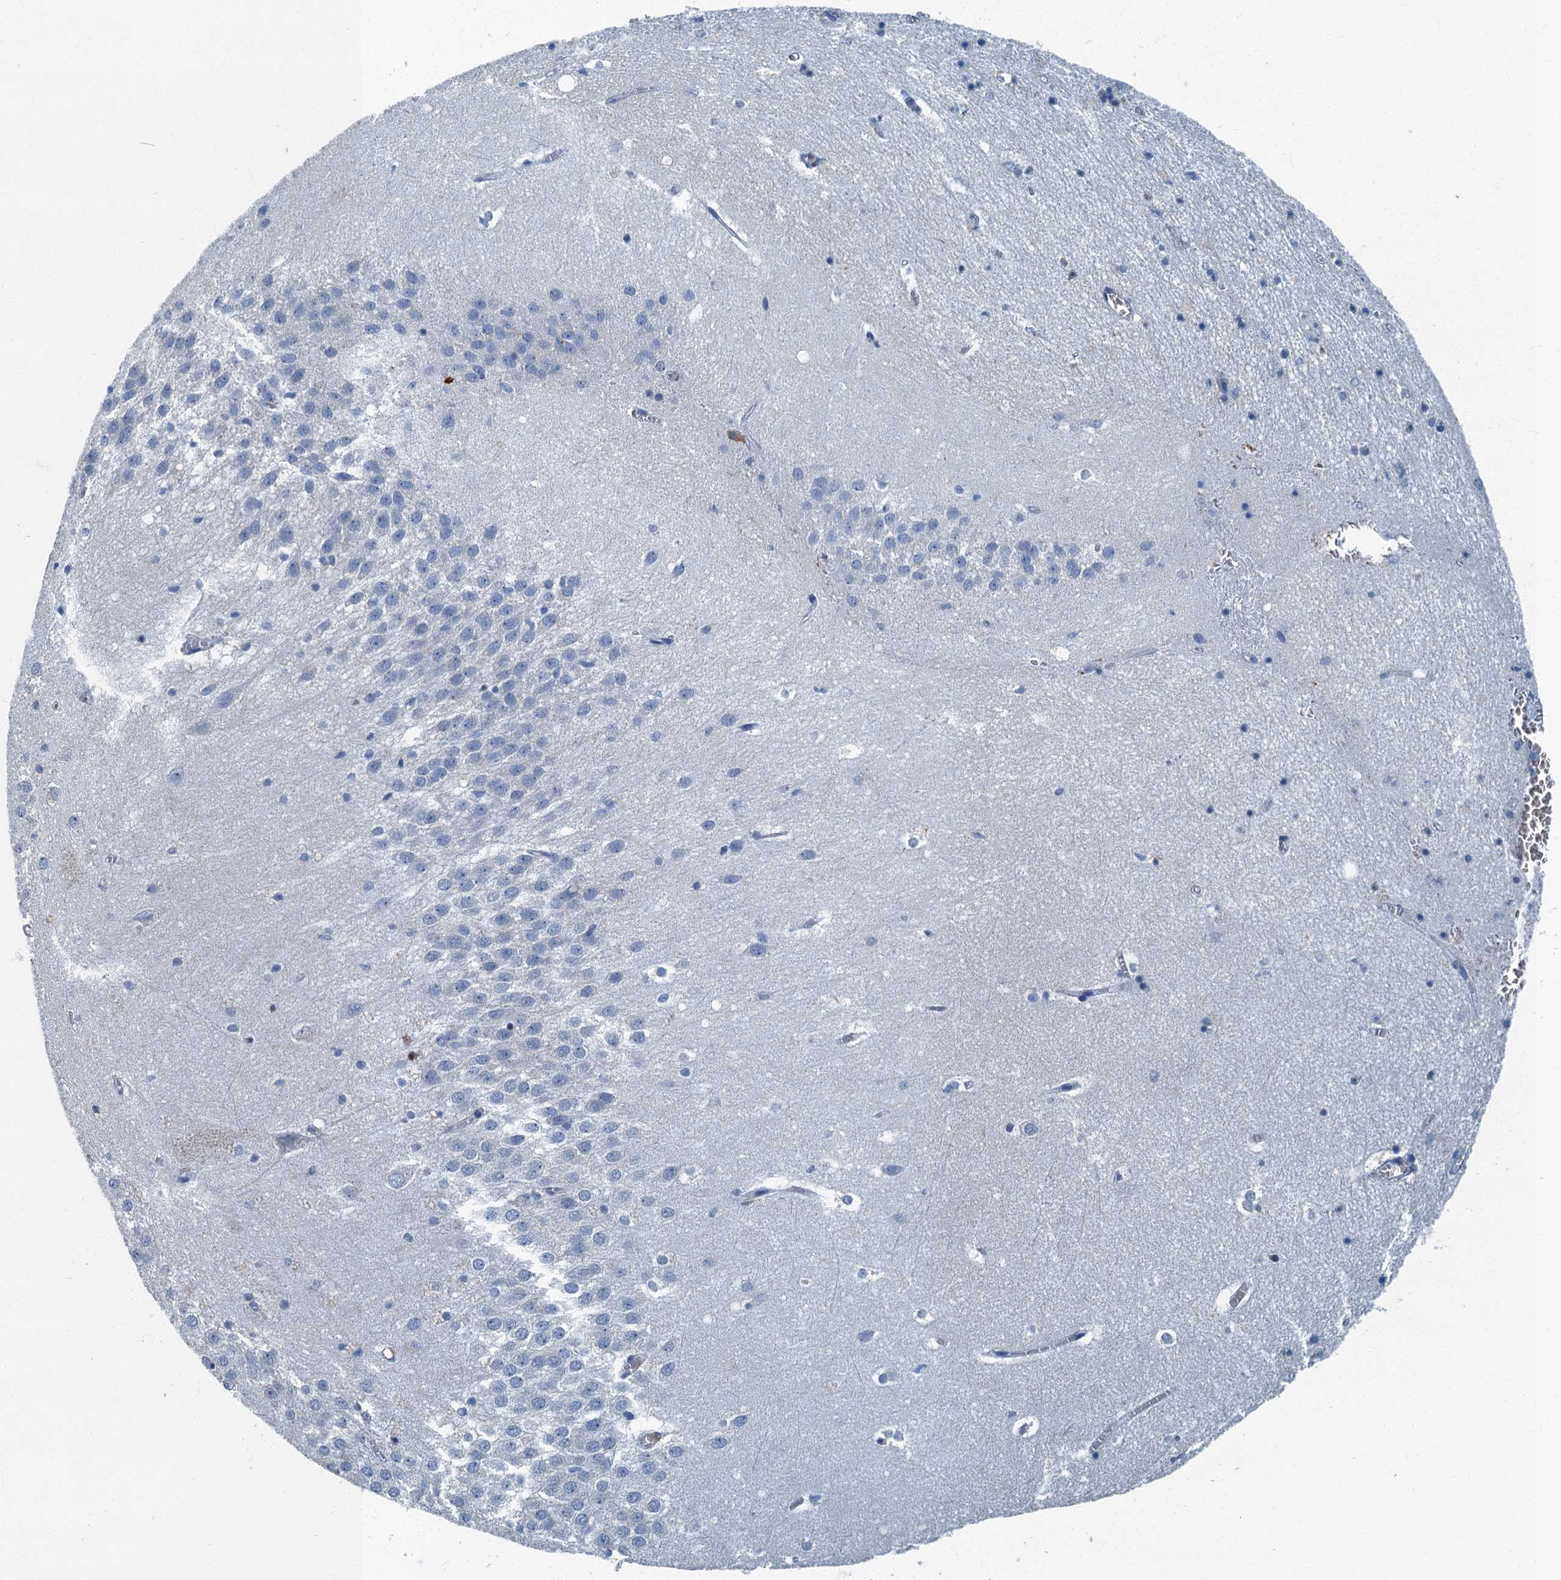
{"staining": {"intensity": "negative", "quantity": "none", "location": "none"}, "tissue": "hippocampus", "cell_type": "Glial cells", "image_type": "normal", "snomed": [{"axis": "morphology", "description": "Normal tissue, NOS"}, {"axis": "topography", "description": "Hippocampus"}], "caption": "IHC histopathology image of unremarkable hippocampus: hippocampus stained with DAB (3,3'-diaminobenzidine) reveals no significant protein staining in glial cells. (Stains: DAB (3,3'-diaminobenzidine) immunohistochemistry (IHC) with hematoxylin counter stain, Microscopy: brightfield microscopy at high magnification).", "gene": "GADL1", "patient": {"sex": "female", "age": 64}}